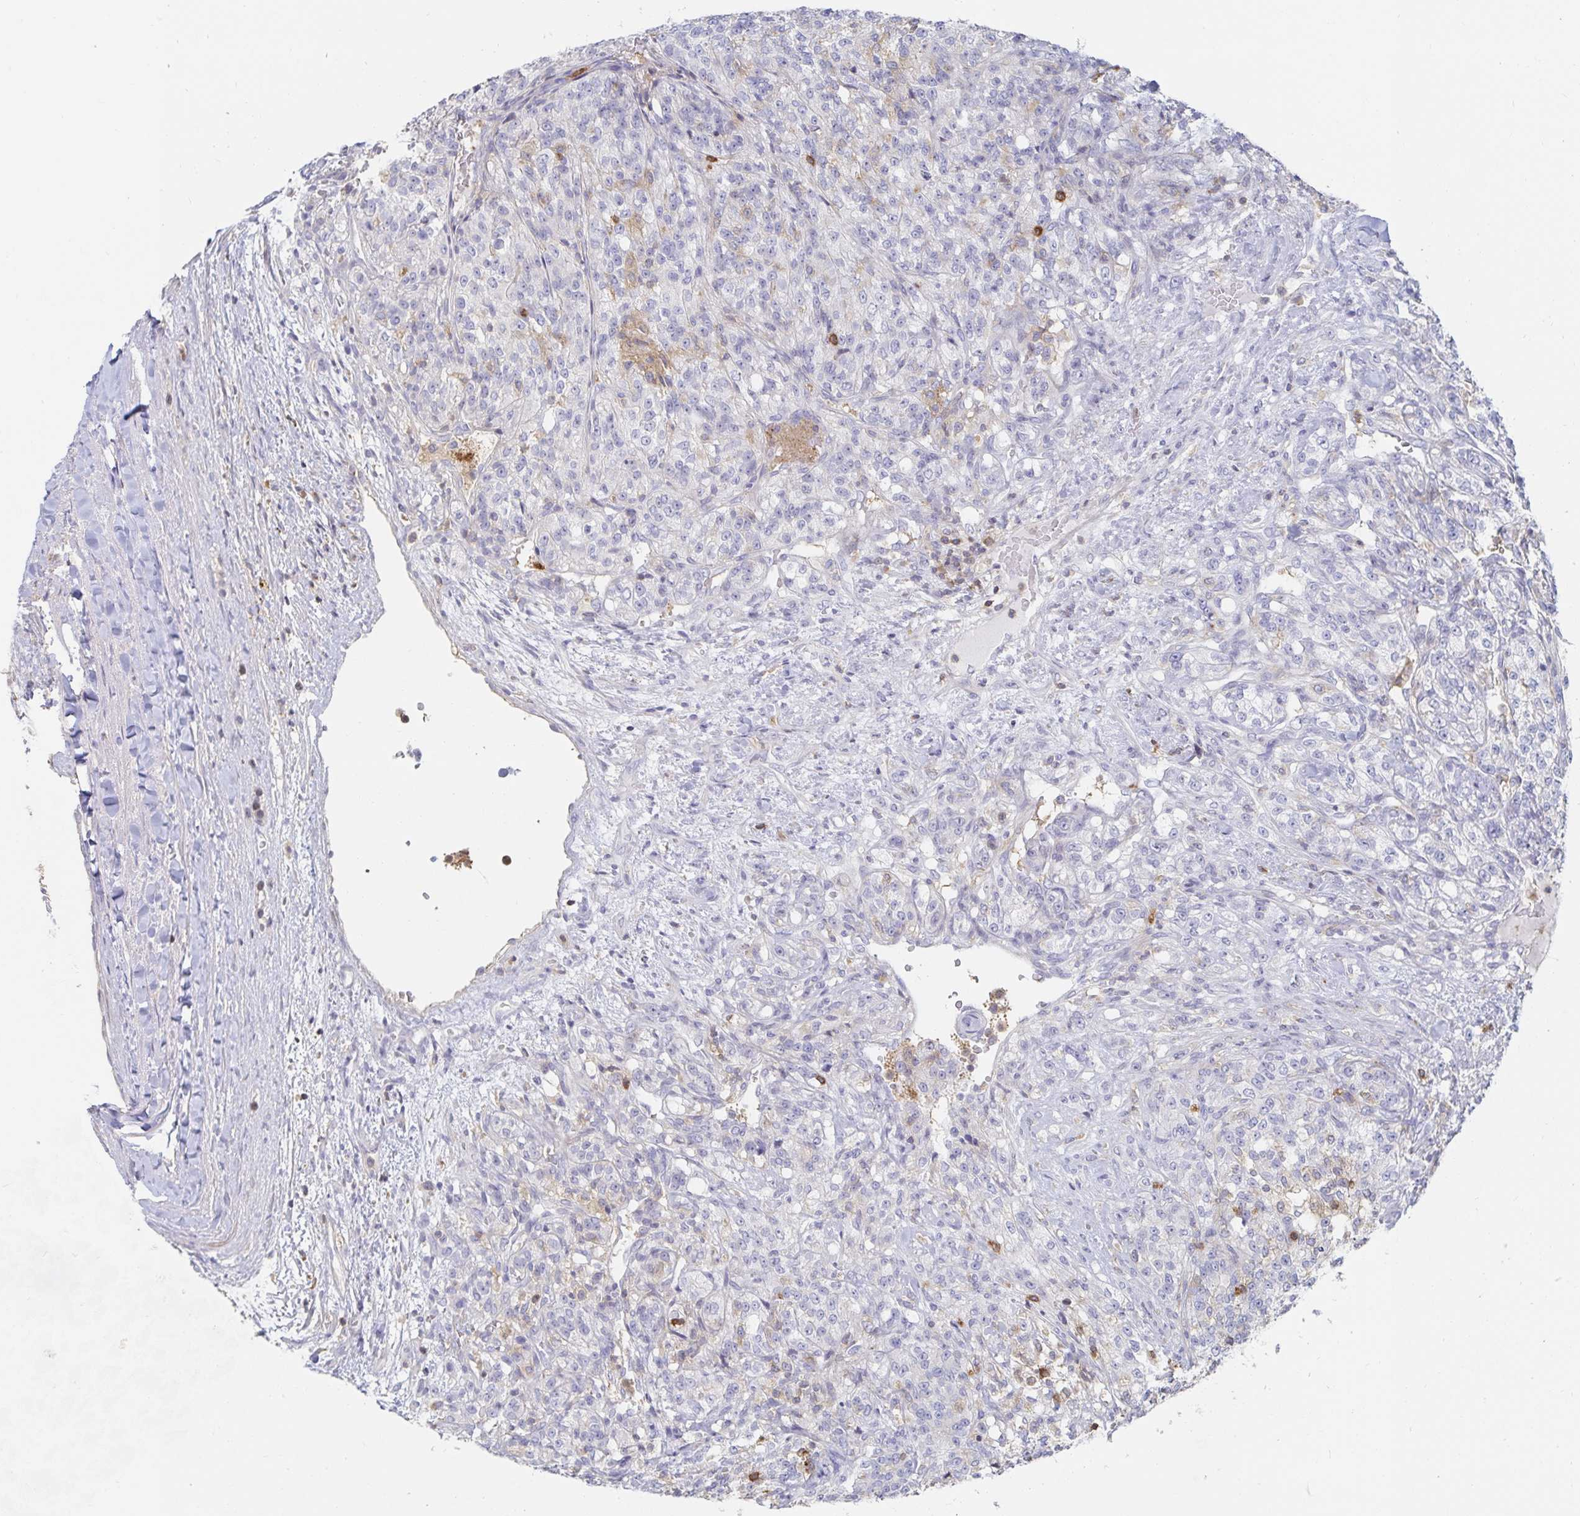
{"staining": {"intensity": "negative", "quantity": "none", "location": "none"}, "tissue": "renal cancer", "cell_type": "Tumor cells", "image_type": "cancer", "snomed": [{"axis": "morphology", "description": "Adenocarcinoma, NOS"}, {"axis": "topography", "description": "Kidney"}], "caption": "Tumor cells are negative for brown protein staining in renal cancer.", "gene": "PIK3CD", "patient": {"sex": "female", "age": 63}}